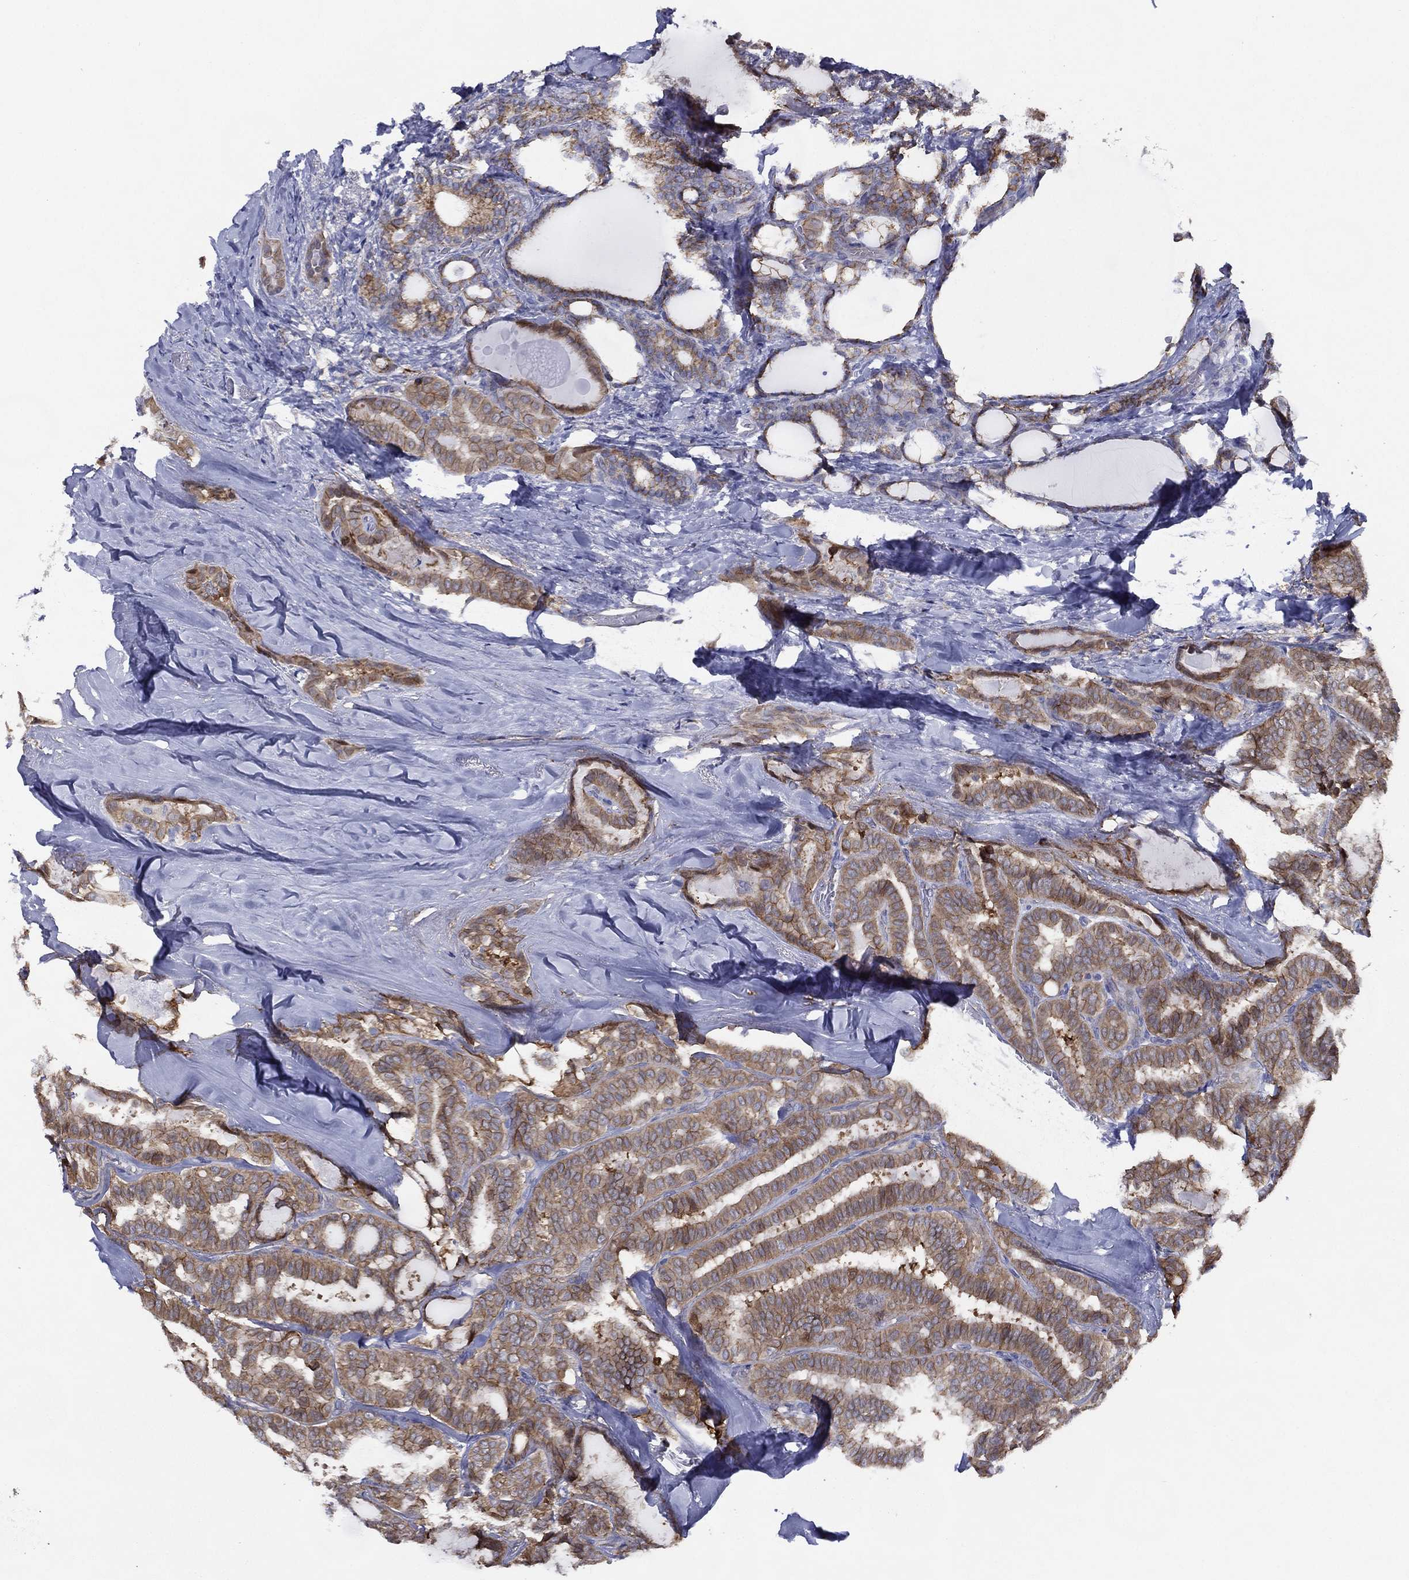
{"staining": {"intensity": "moderate", "quantity": "<25%", "location": "cytoplasmic/membranous"}, "tissue": "thyroid cancer", "cell_type": "Tumor cells", "image_type": "cancer", "snomed": [{"axis": "morphology", "description": "Papillary adenocarcinoma, NOS"}, {"axis": "topography", "description": "Thyroid gland"}], "caption": "DAB (3,3'-diaminobenzidine) immunohistochemical staining of human papillary adenocarcinoma (thyroid) shows moderate cytoplasmic/membranous protein staining in approximately <25% of tumor cells.", "gene": "ZNF223", "patient": {"sex": "female", "age": 39}}